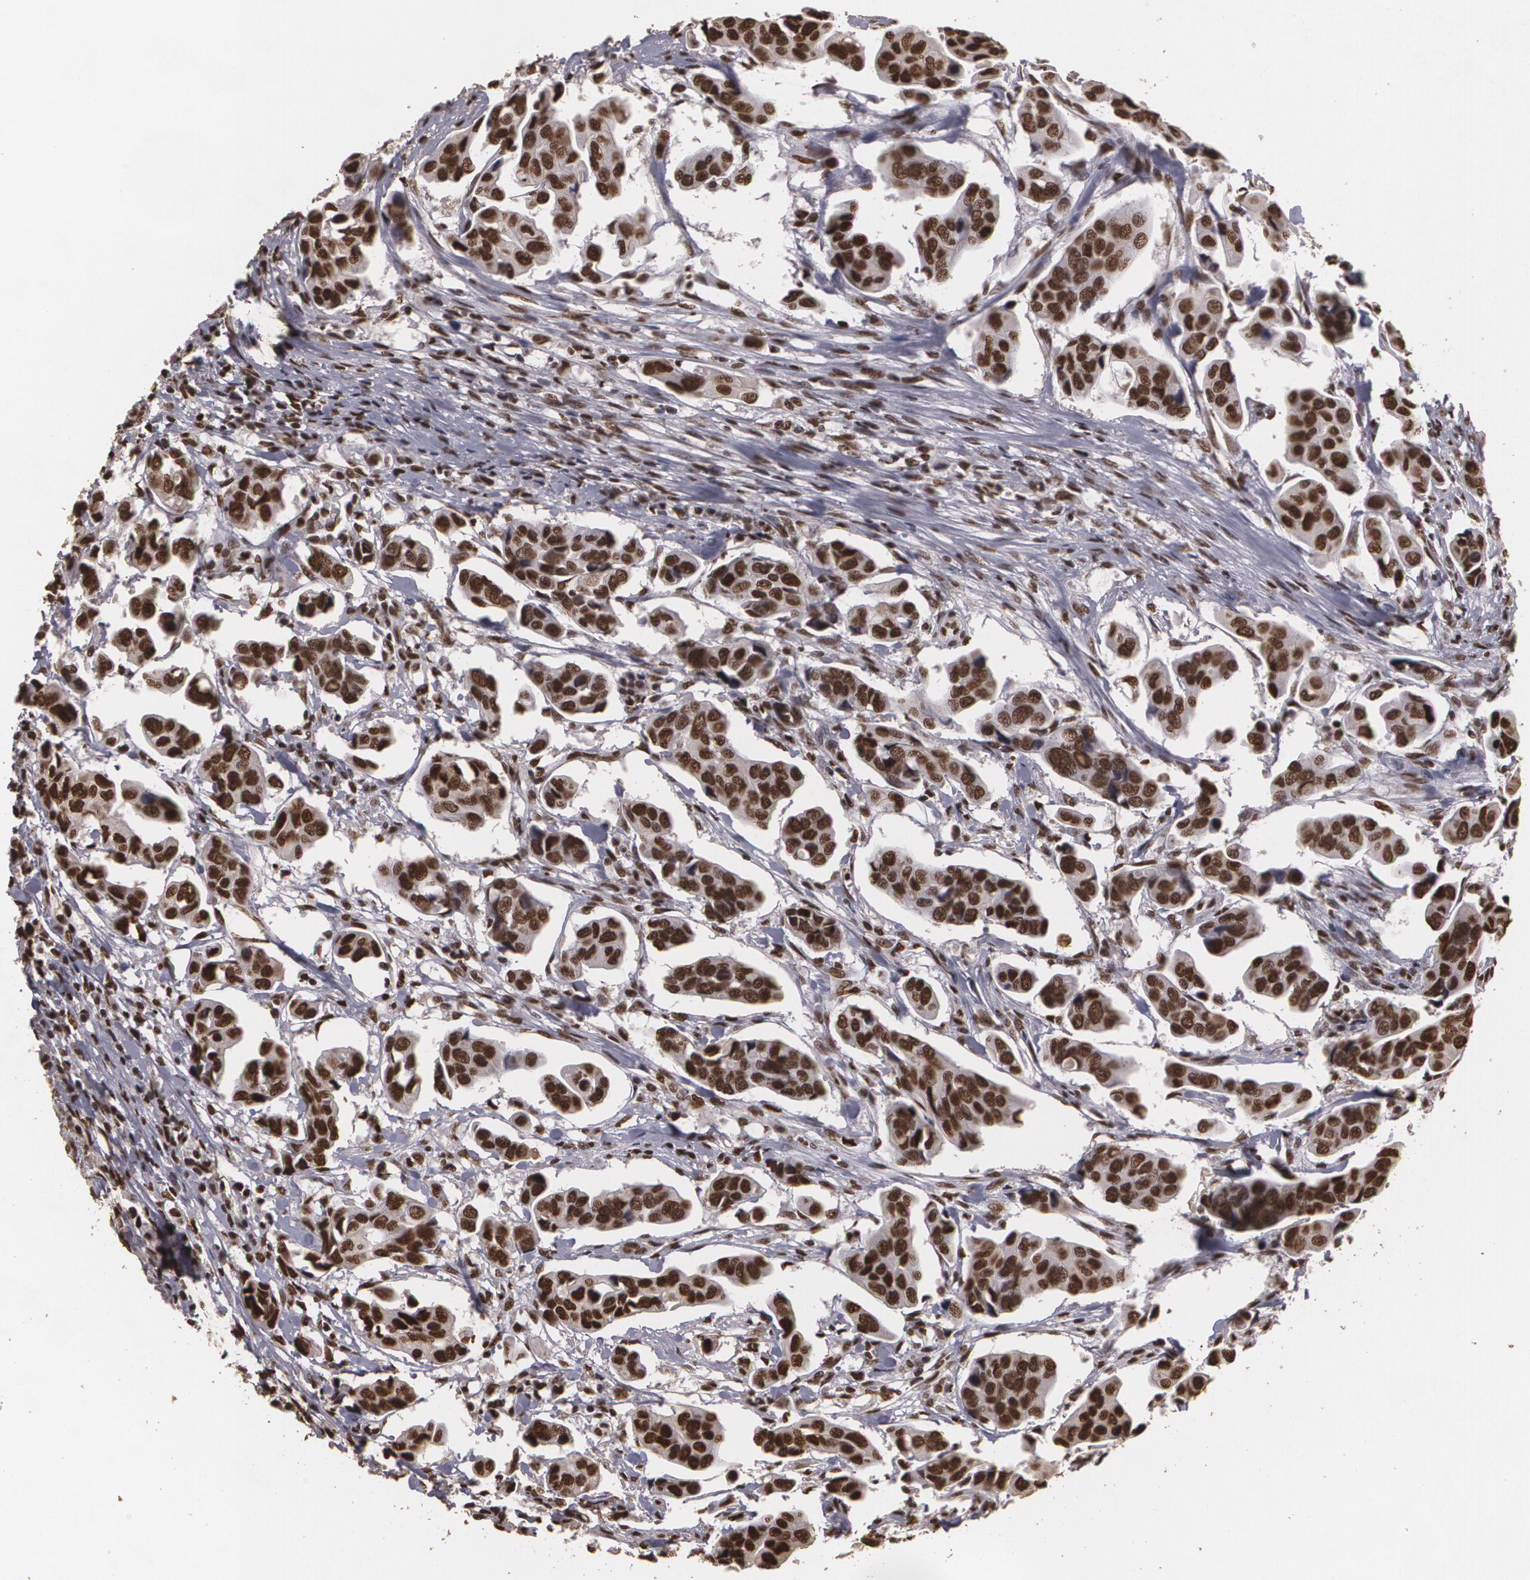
{"staining": {"intensity": "strong", "quantity": ">75%", "location": "cytoplasmic/membranous,nuclear"}, "tissue": "urothelial cancer", "cell_type": "Tumor cells", "image_type": "cancer", "snomed": [{"axis": "morphology", "description": "Adenocarcinoma, NOS"}, {"axis": "topography", "description": "Urinary bladder"}], "caption": "An image of human urothelial cancer stained for a protein shows strong cytoplasmic/membranous and nuclear brown staining in tumor cells.", "gene": "RCOR1", "patient": {"sex": "male", "age": 61}}